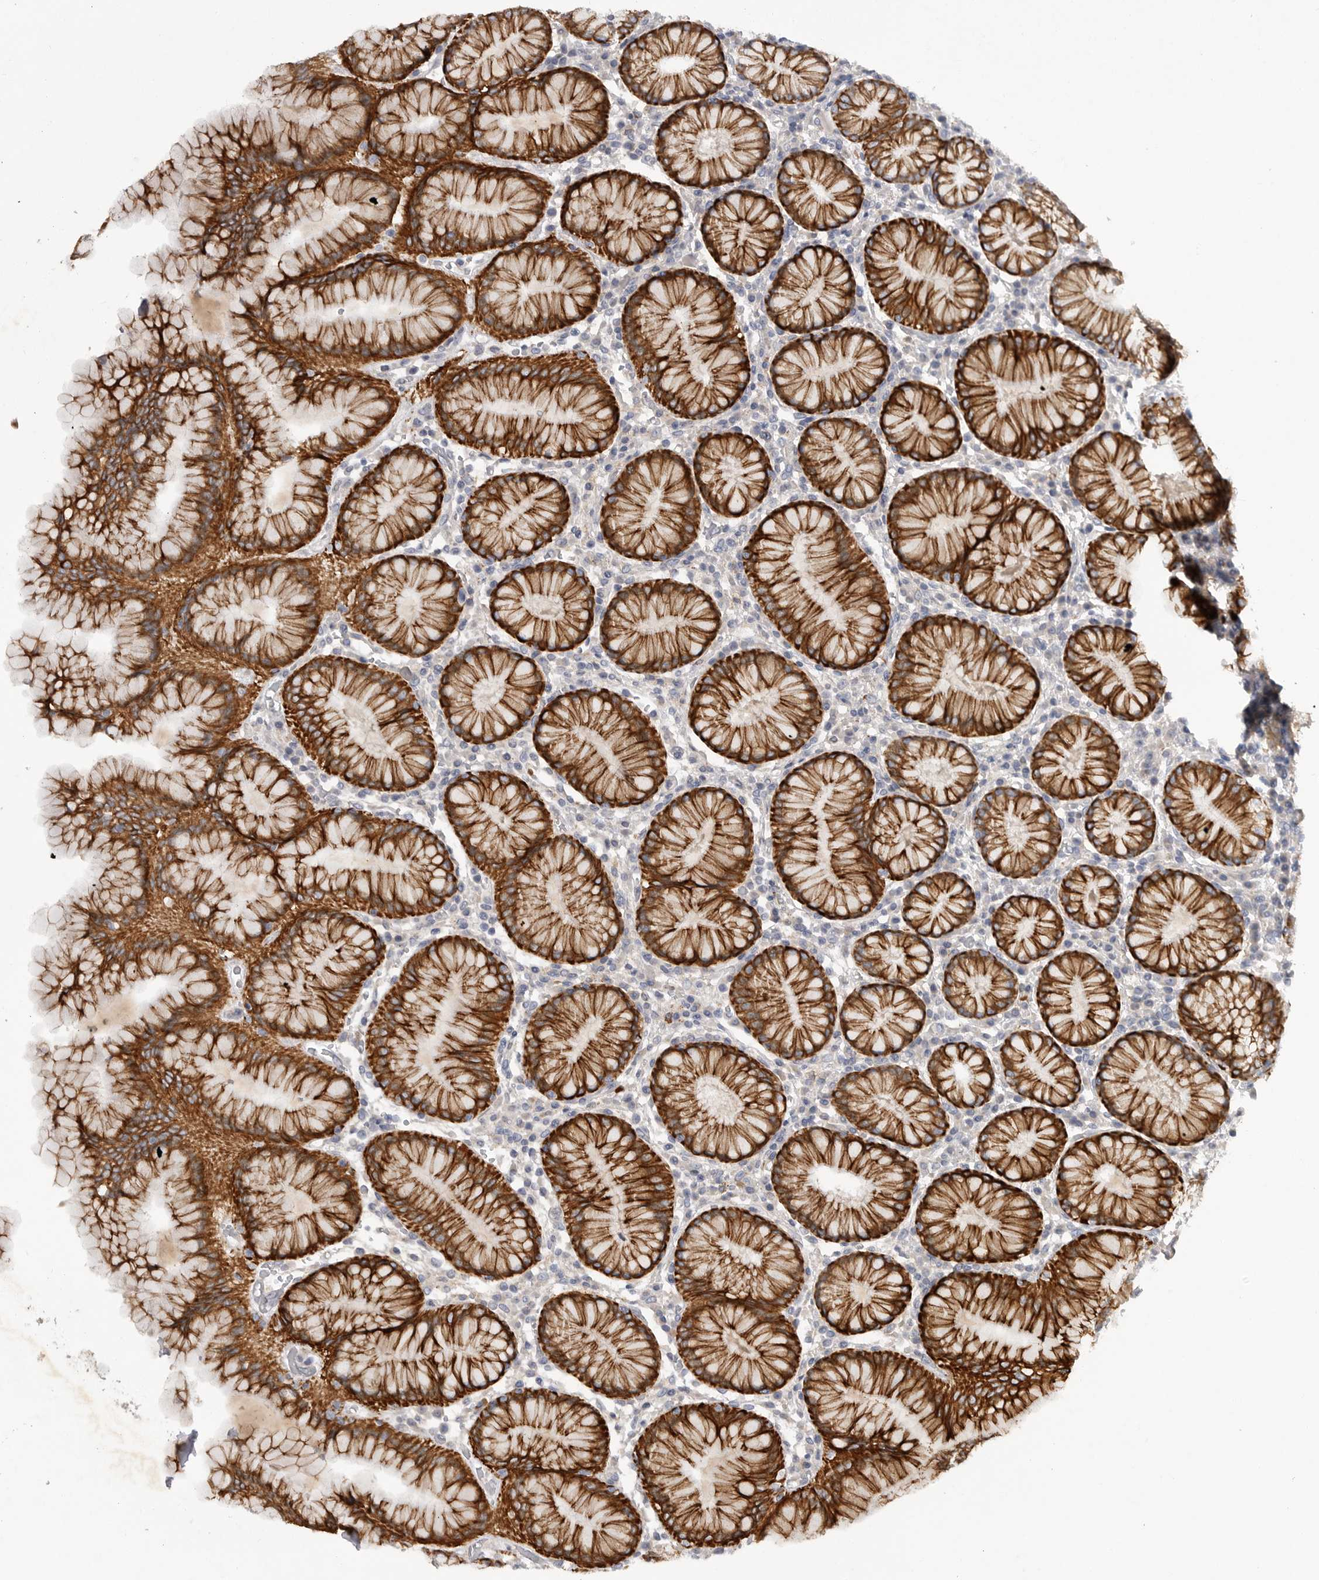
{"staining": {"intensity": "strong", "quantity": ">75%", "location": "cytoplasmic/membranous"}, "tissue": "stomach", "cell_type": "Glandular cells", "image_type": "normal", "snomed": [{"axis": "morphology", "description": "Normal tissue, NOS"}, {"axis": "topography", "description": "Stomach"}, {"axis": "topography", "description": "Stomach, lower"}], "caption": "Immunohistochemical staining of benign stomach demonstrates >75% levels of strong cytoplasmic/membranous protein expression in approximately >75% of glandular cells. The protein is shown in brown color, while the nuclei are stained blue.", "gene": "DHDDS", "patient": {"sex": "female", "age": 56}}